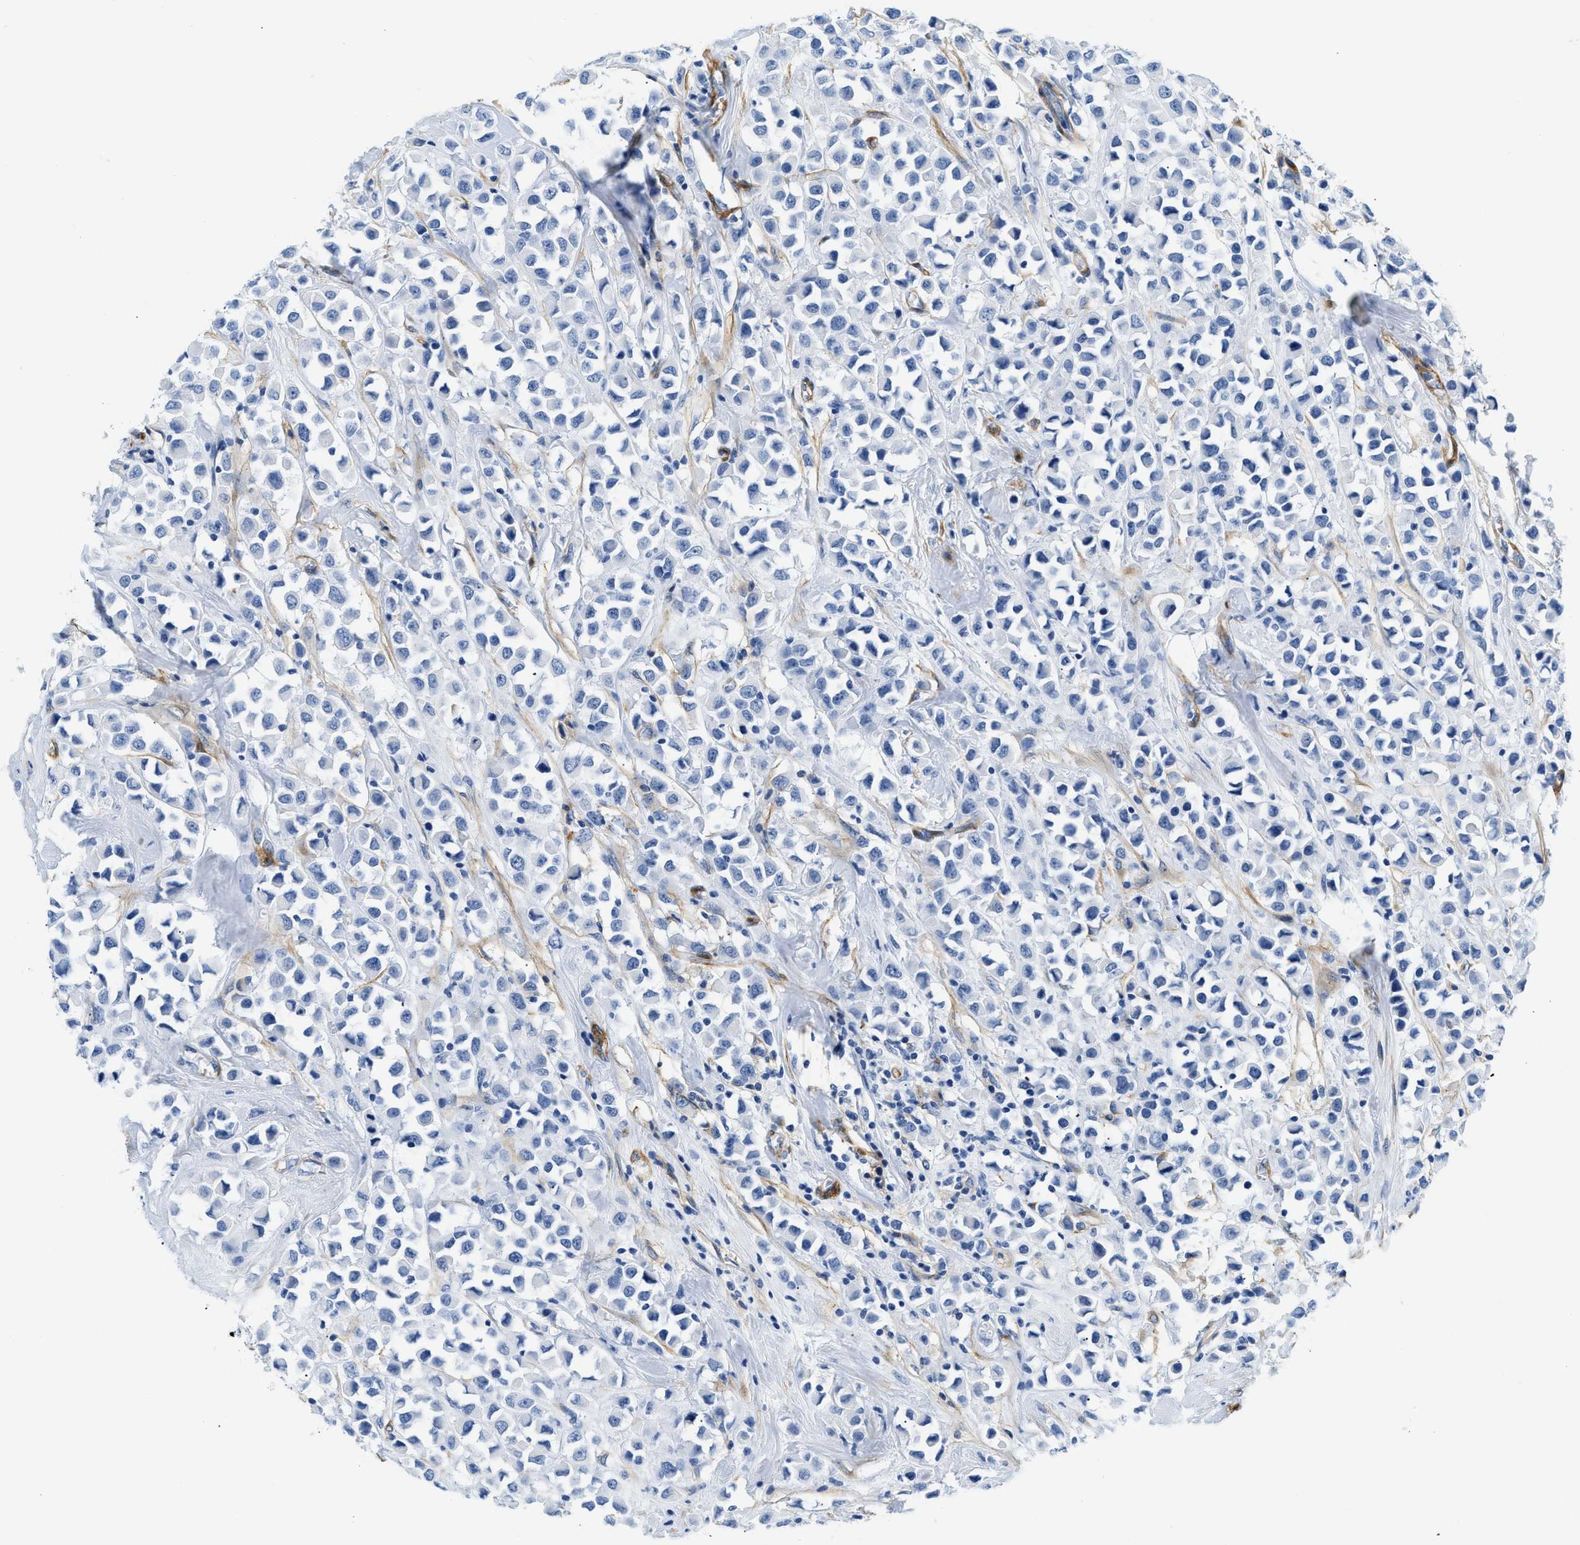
{"staining": {"intensity": "negative", "quantity": "none", "location": "none"}, "tissue": "breast cancer", "cell_type": "Tumor cells", "image_type": "cancer", "snomed": [{"axis": "morphology", "description": "Duct carcinoma"}, {"axis": "topography", "description": "Breast"}], "caption": "Histopathology image shows no significant protein positivity in tumor cells of invasive ductal carcinoma (breast).", "gene": "PDGFRB", "patient": {"sex": "female", "age": 61}}